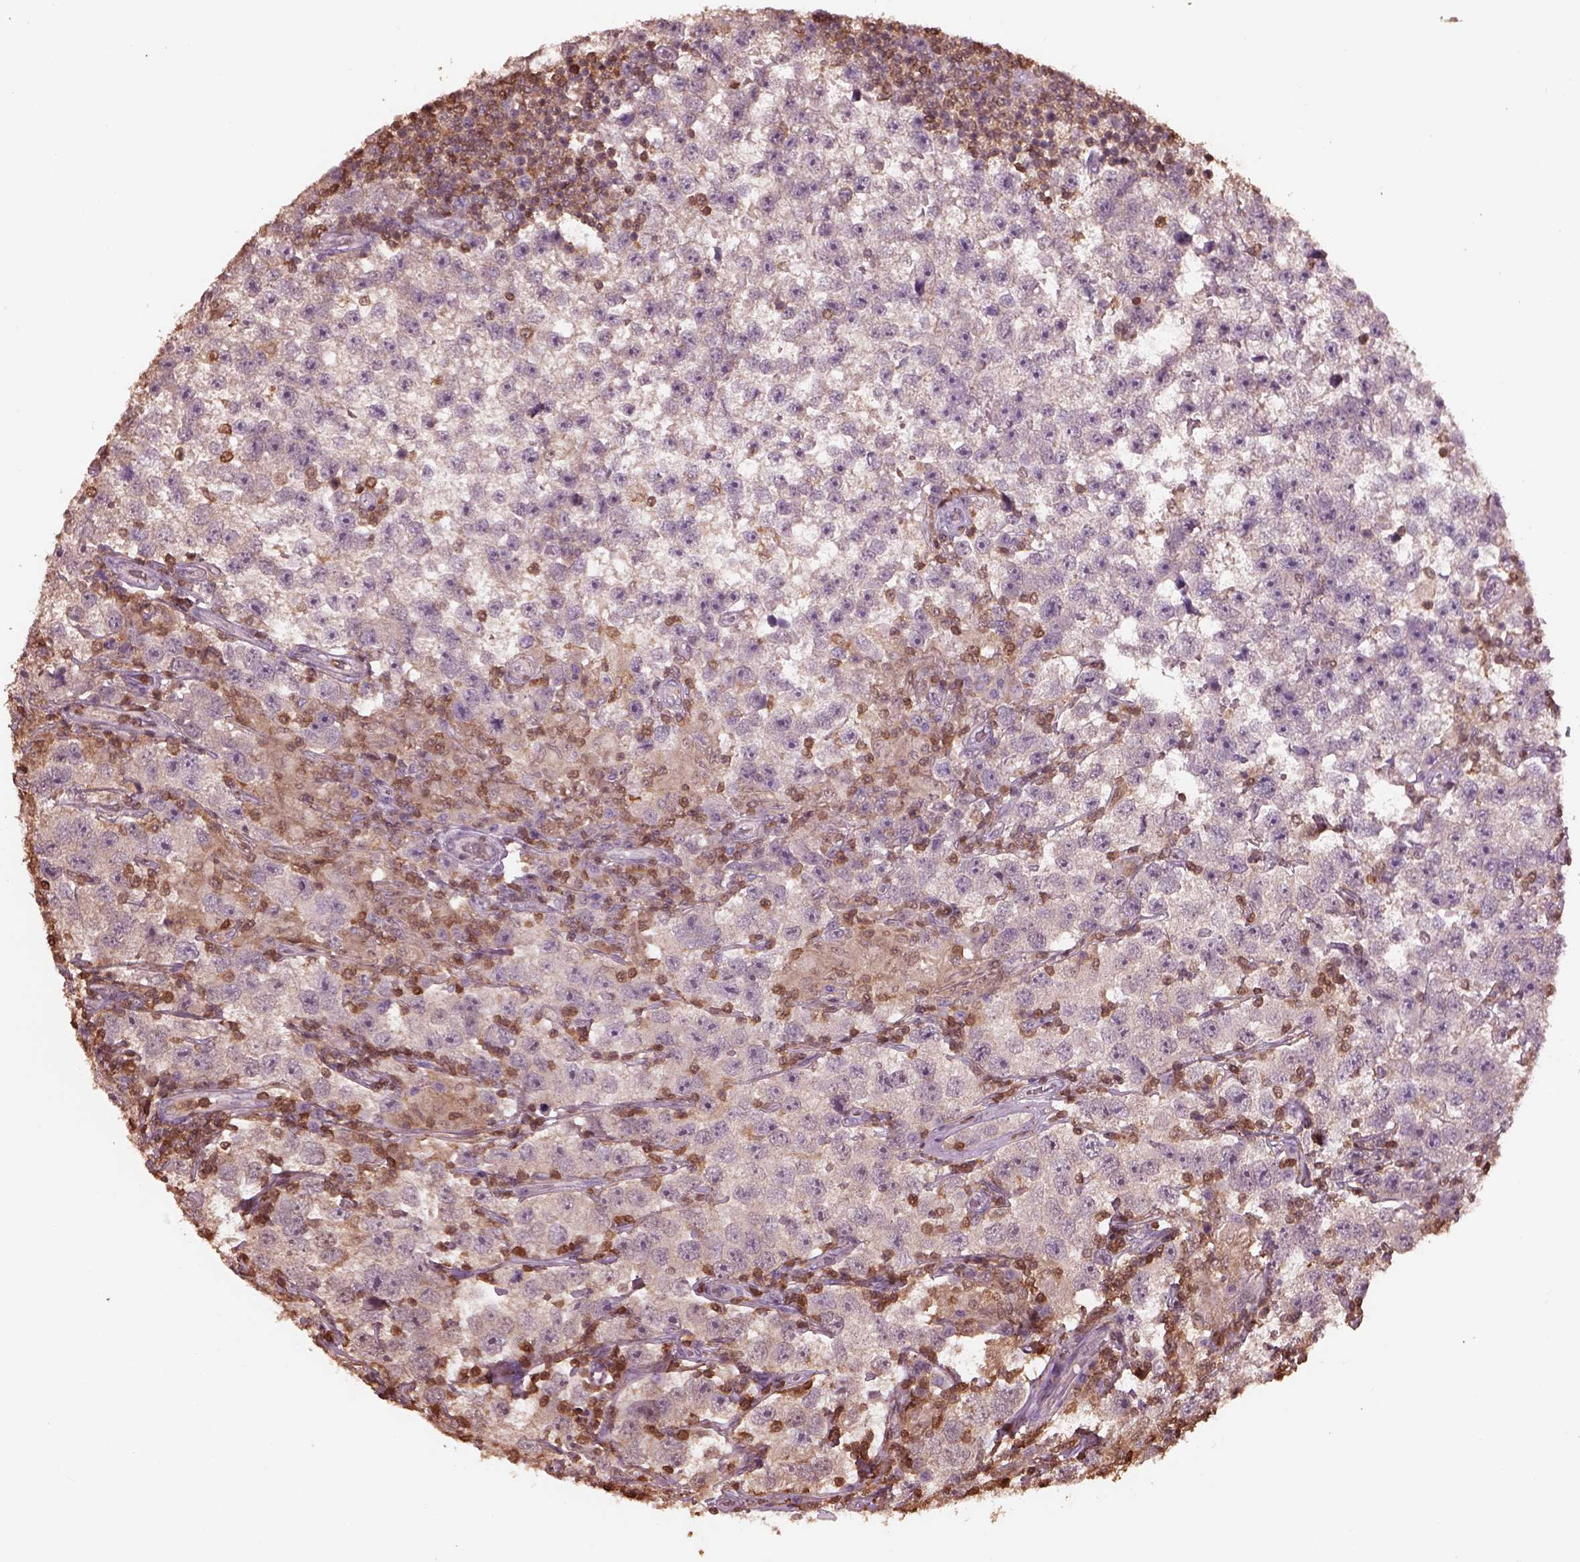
{"staining": {"intensity": "weak", "quantity": "<25%", "location": "cytoplasmic/membranous"}, "tissue": "testis cancer", "cell_type": "Tumor cells", "image_type": "cancer", "snomed": [{"axis": "morphology", "description": "Seminoma, NOS"}, {"axis": "topography", "description": "Testis"}], "caption": "Protein analysis of testis cancer shows no significant staining in tumor cells.", "gene": "IL31RA", "patient": {"sex": "male", "age": 26}}